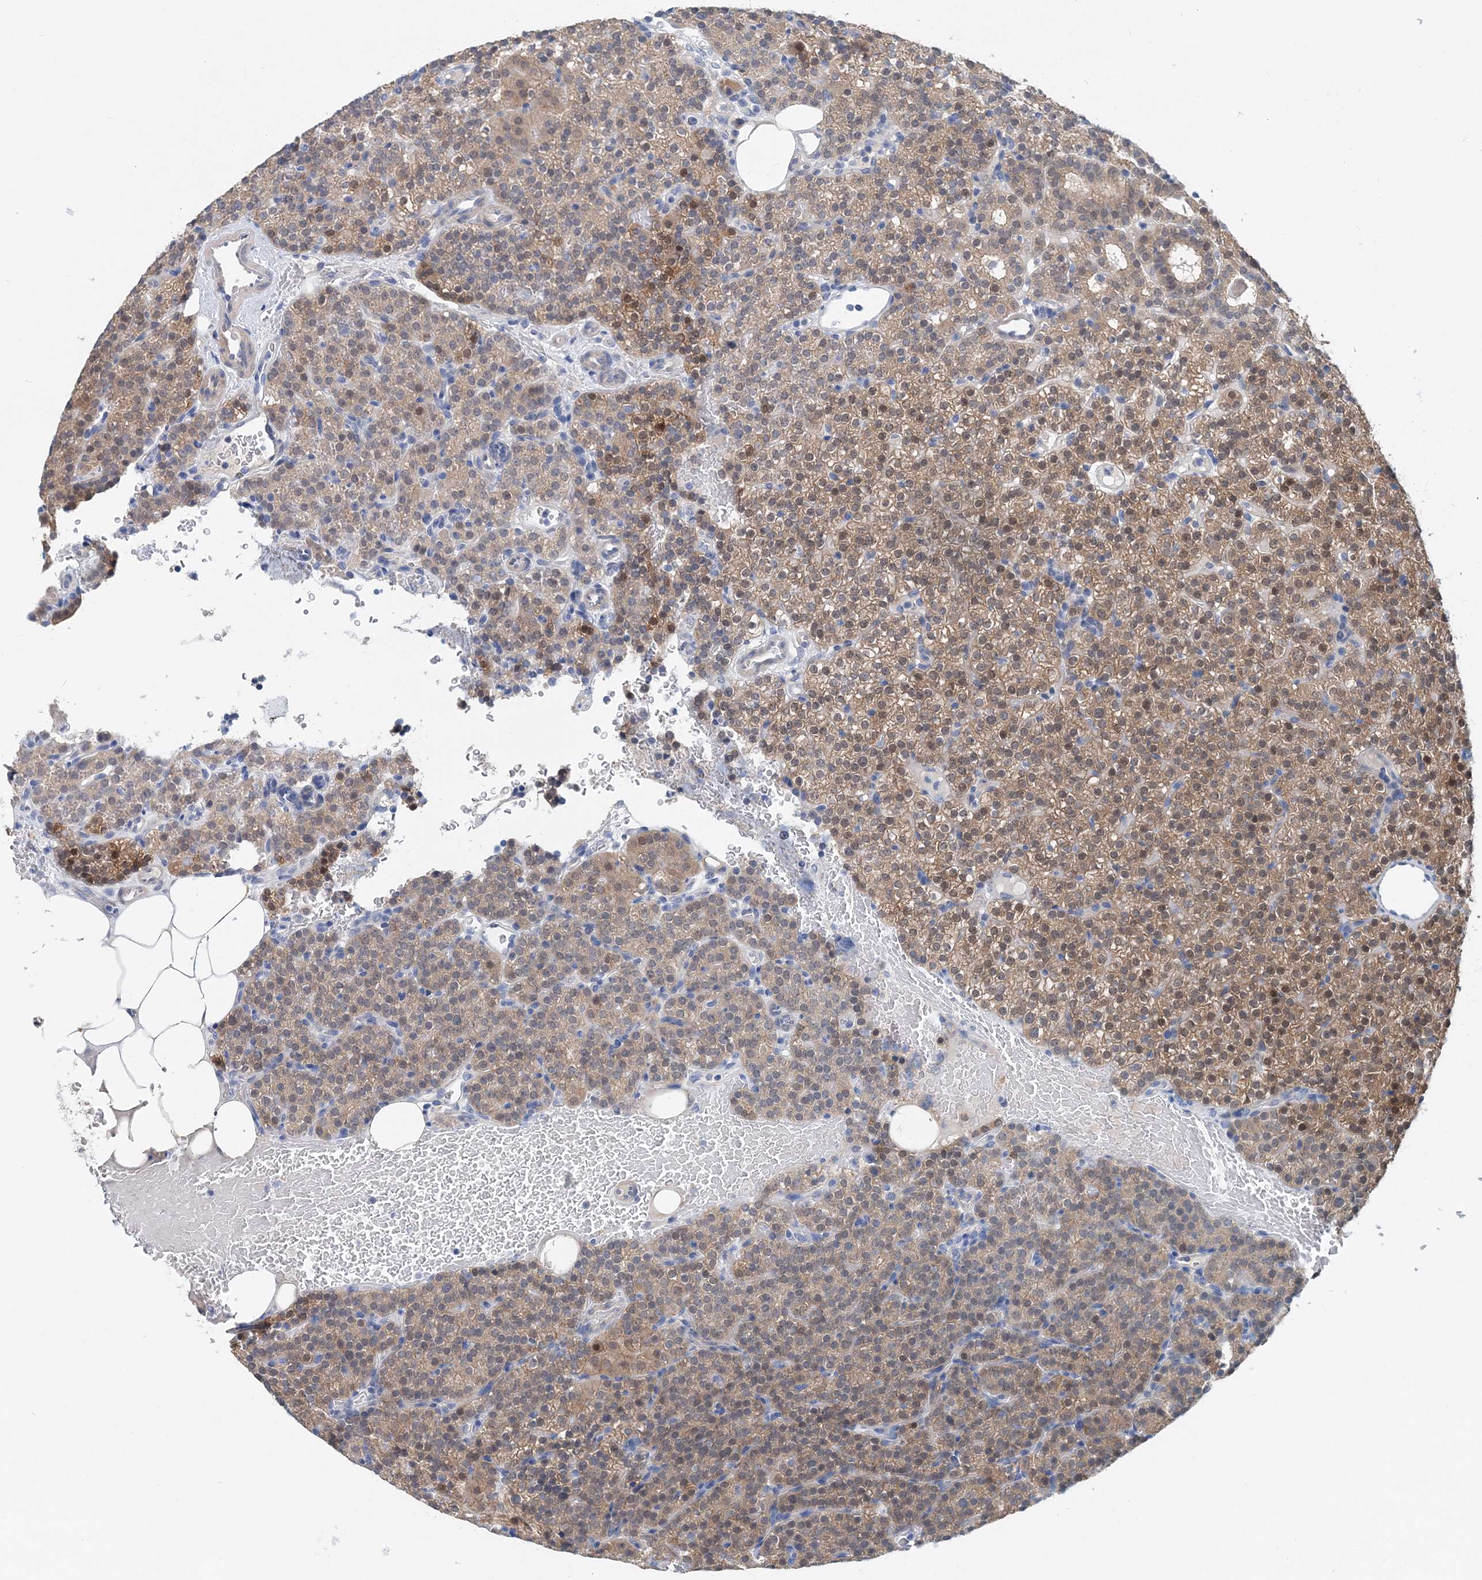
{"staining": {"intensity": "weak", "quantity": ">75%", "location": "cytoplasmic/membranous"}, "tissue": "parathyroid gland", "cell_type": "Glandular cells", "image_type": "normal", "snomed": [{"axis": "morphology", "description": "Normal tissue, NOS"}, {"axis": "topography", "description": "Parathyroid gland"}], "caption": "There is low levels of weak cytoplasmic/membranous expression in glandular cells of unremarkable parathyroid gland, as demonstrated by immunohistochemical staining (brown color).", "gene": "PFN2", "patient": {"sex": "female", "age": 48}}